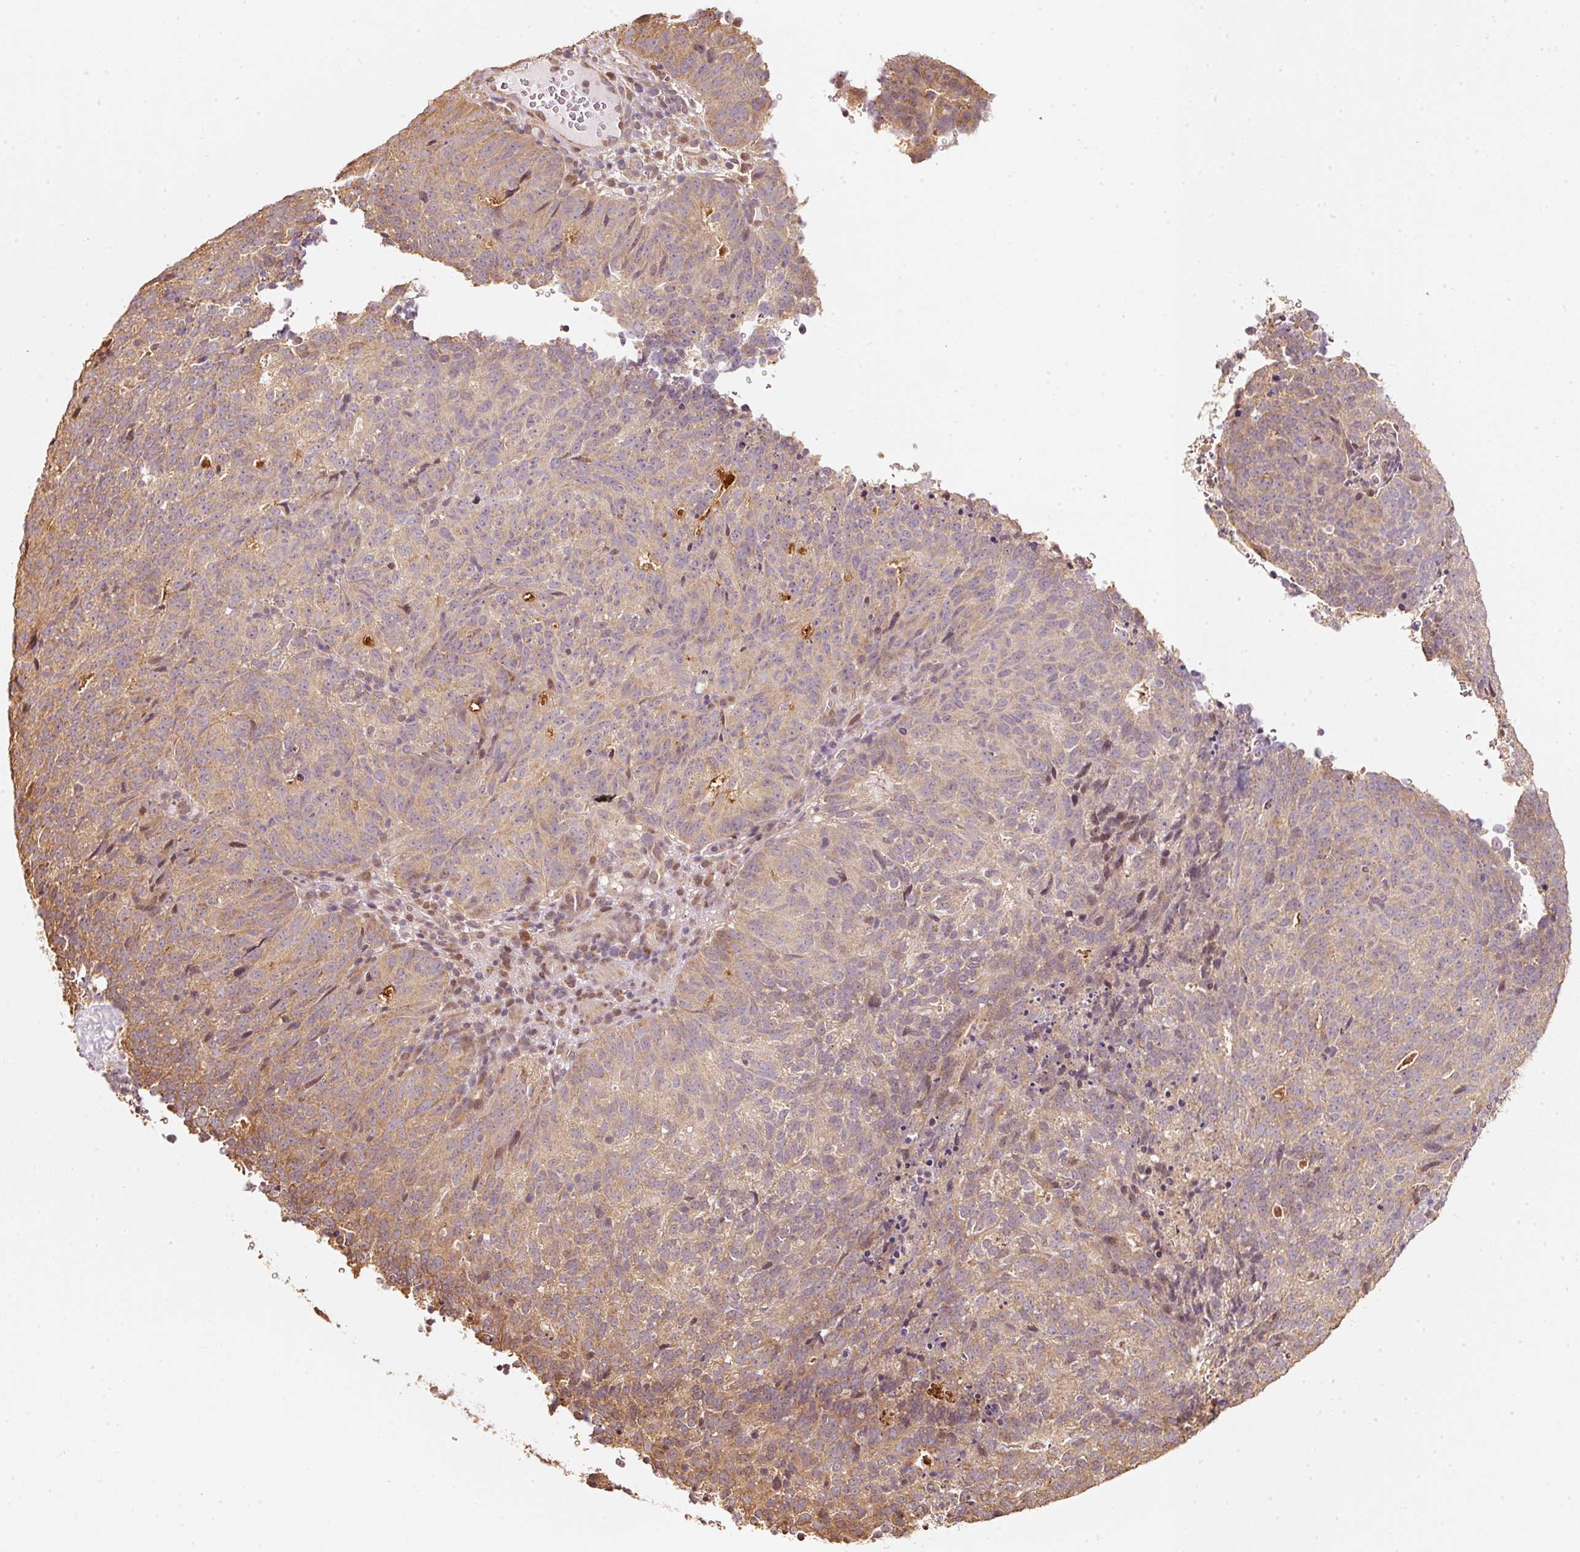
{"staining": {"intensity": "moderate", "quantity": "<25%", "location": "cytoplasmic/membranous"}, "tissue": "cervical cancer", "cell_type": "Tumor cells", "image_type": "cancer", "snomed": [{"axis": "morphology", "description": "Adenocarcinoma, NOS"}, {"axis": "topography", "description": "Cervix"}], "caption": "Immunohistochemistry (IHC) photomicrograph of neoplastic tissue: human cervical adenocarcinoma stained using IHC displays low levels of moderate protein expression localized specifically in the cytoplasmic/membranous of tumor cells, appearing as a cytoplasmic/membranous brown color.", "gene": "RAB35", "patient": {"sex": "female", "age": 38}}